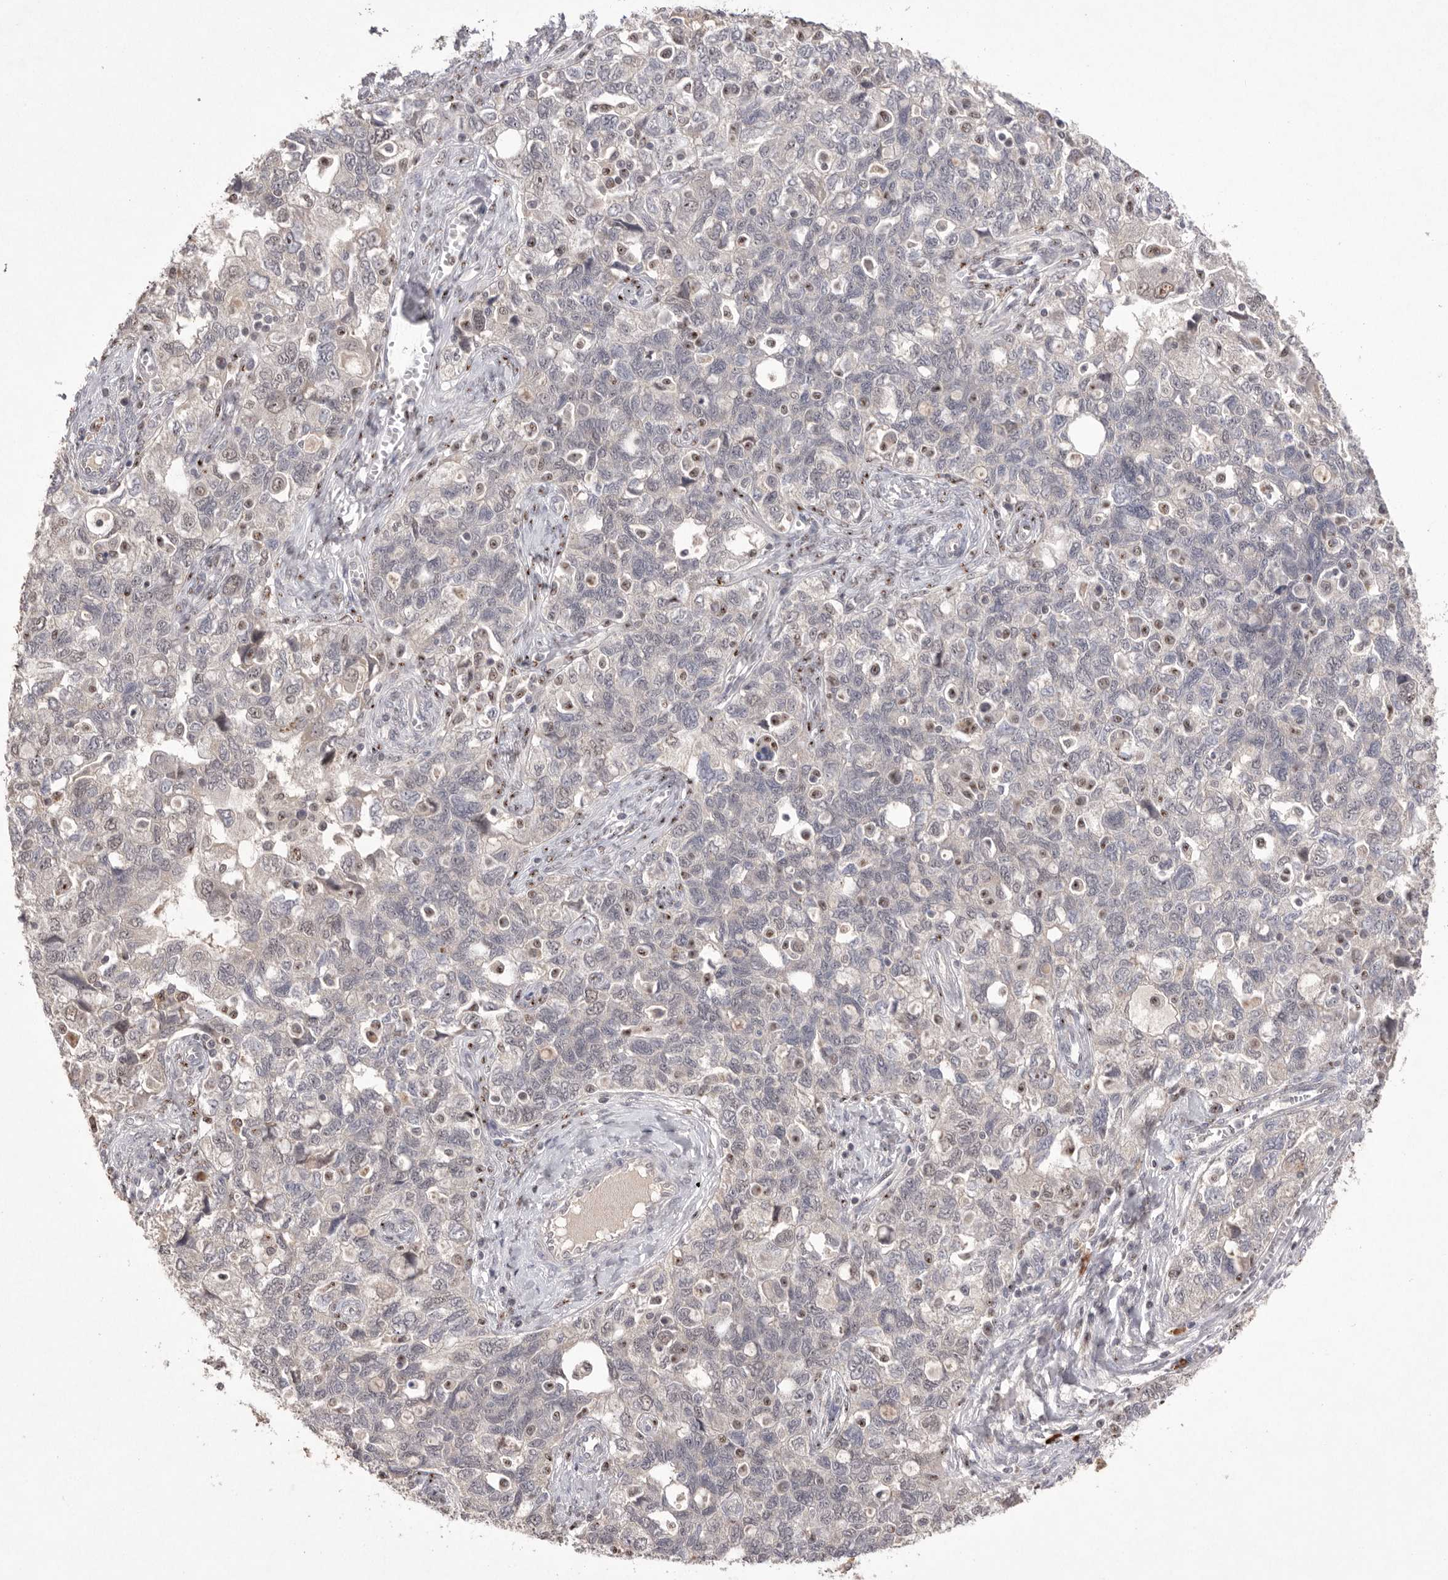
{"staining": {"intensity": "negative", "quantity": "none", "location": "none"}, "tissue": "ovarian cancer", "cell_type": "Tumor cells", "image_type": "cancer", "snomed": [{"axis": "morphology", "description": "Carcinoma, NOS"}, {"axis": "morphology", "description": "Cystadenocarcinoma, serous, NOS"}, {"axis": "topography", "description": "Ovary"}], "caption": "IHC of human ovarian cancer reveals no expression in tumor cells.", "gene": "HUS1", "patient": {"sex": "female", "age": 69}}